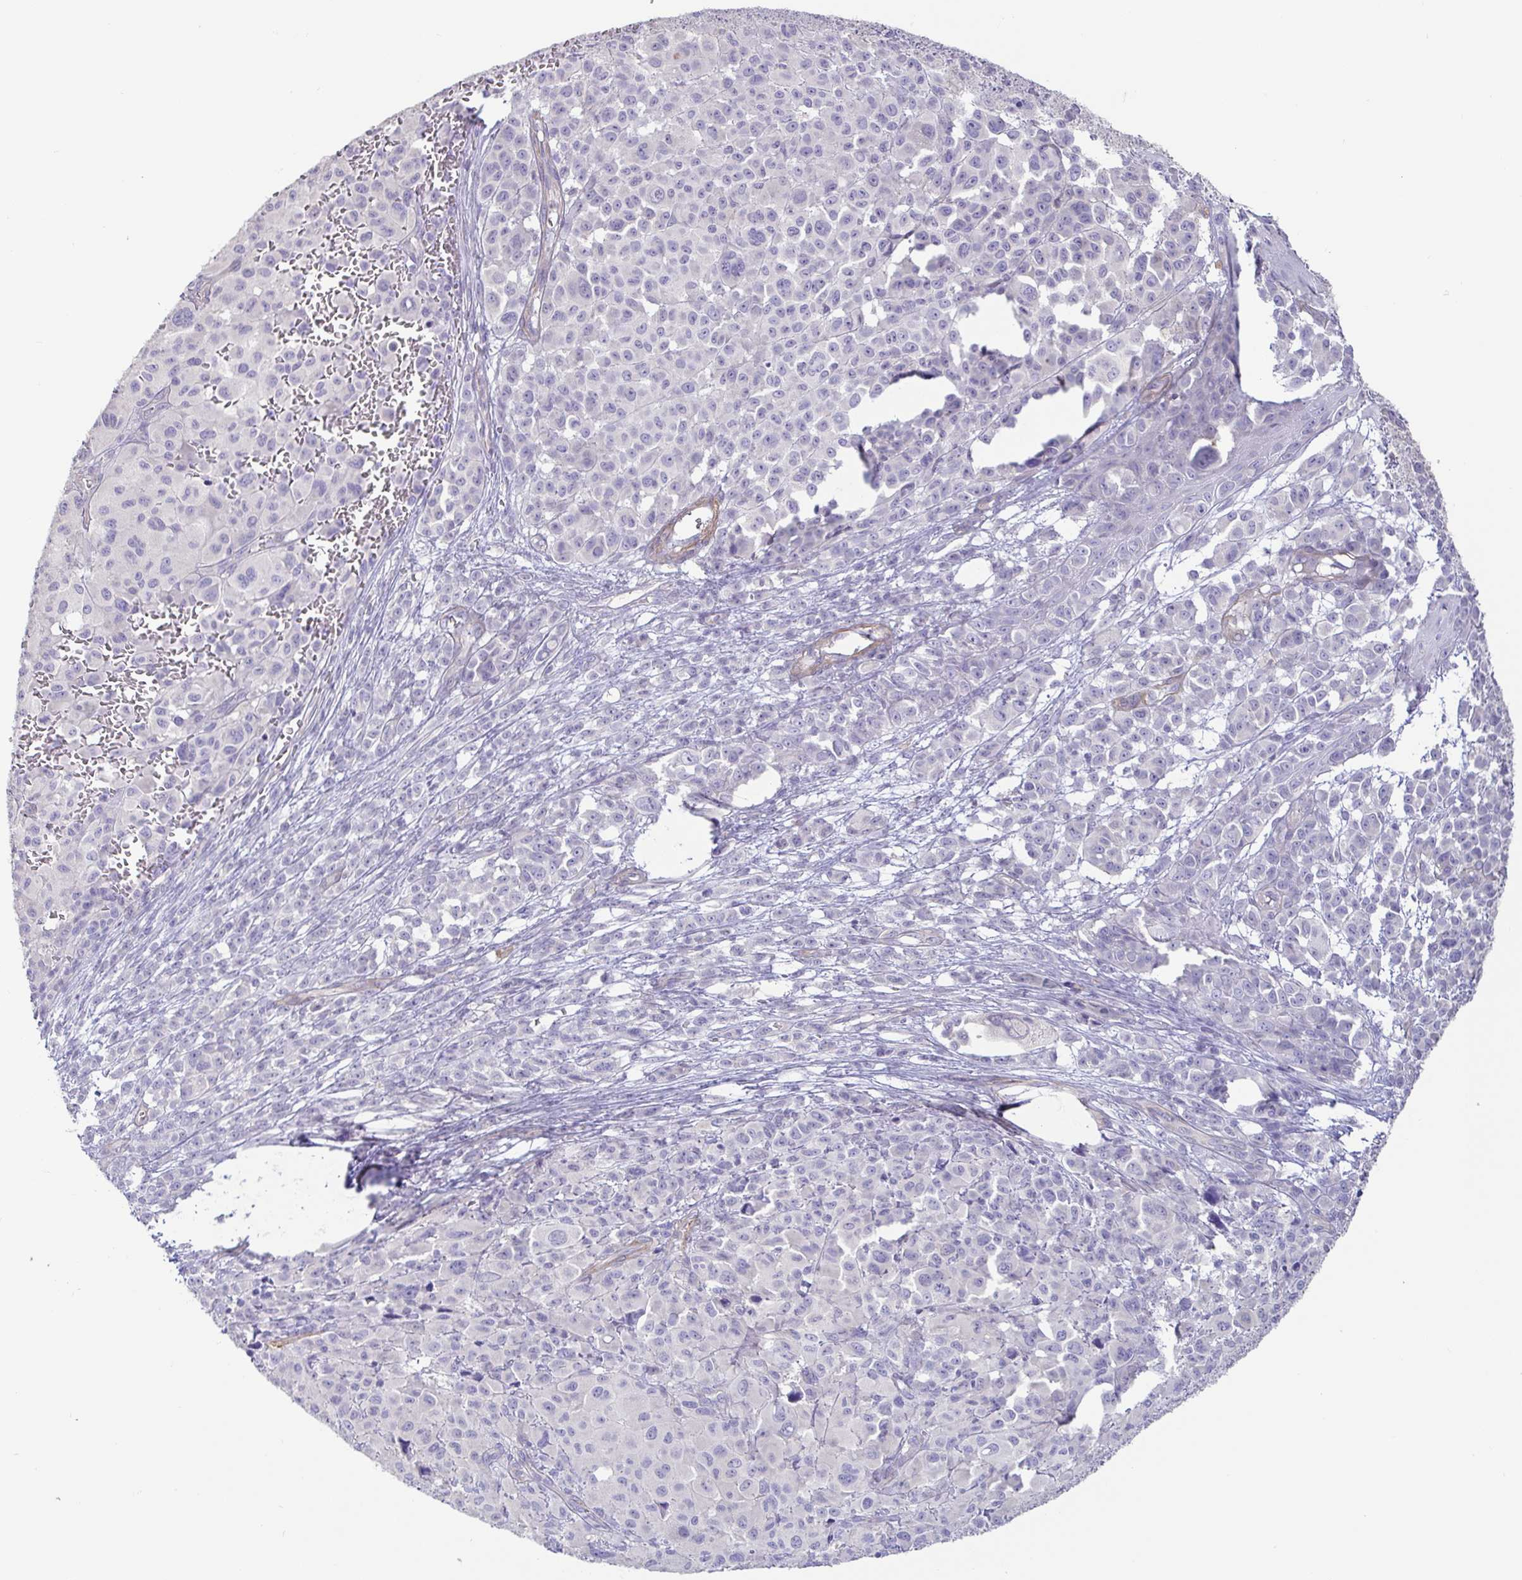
{"staining": {"intensity": "negative", "quantity": "none", "location": "none"}, "tissue": "melanoma", "cell_type": "Tumor cells", "image_type": "cancer", "snomed": [{"axis": "morphology", "description": "Malignant melanoma, NOS"}, {"axis": "topography", "description": "Skin"}], "caption": "The histopathology image reveals no significant positivity in tumor cells of malignant melanoma.", "gene": "PYGM", "patient": {"sex": "female", "age": 74}}